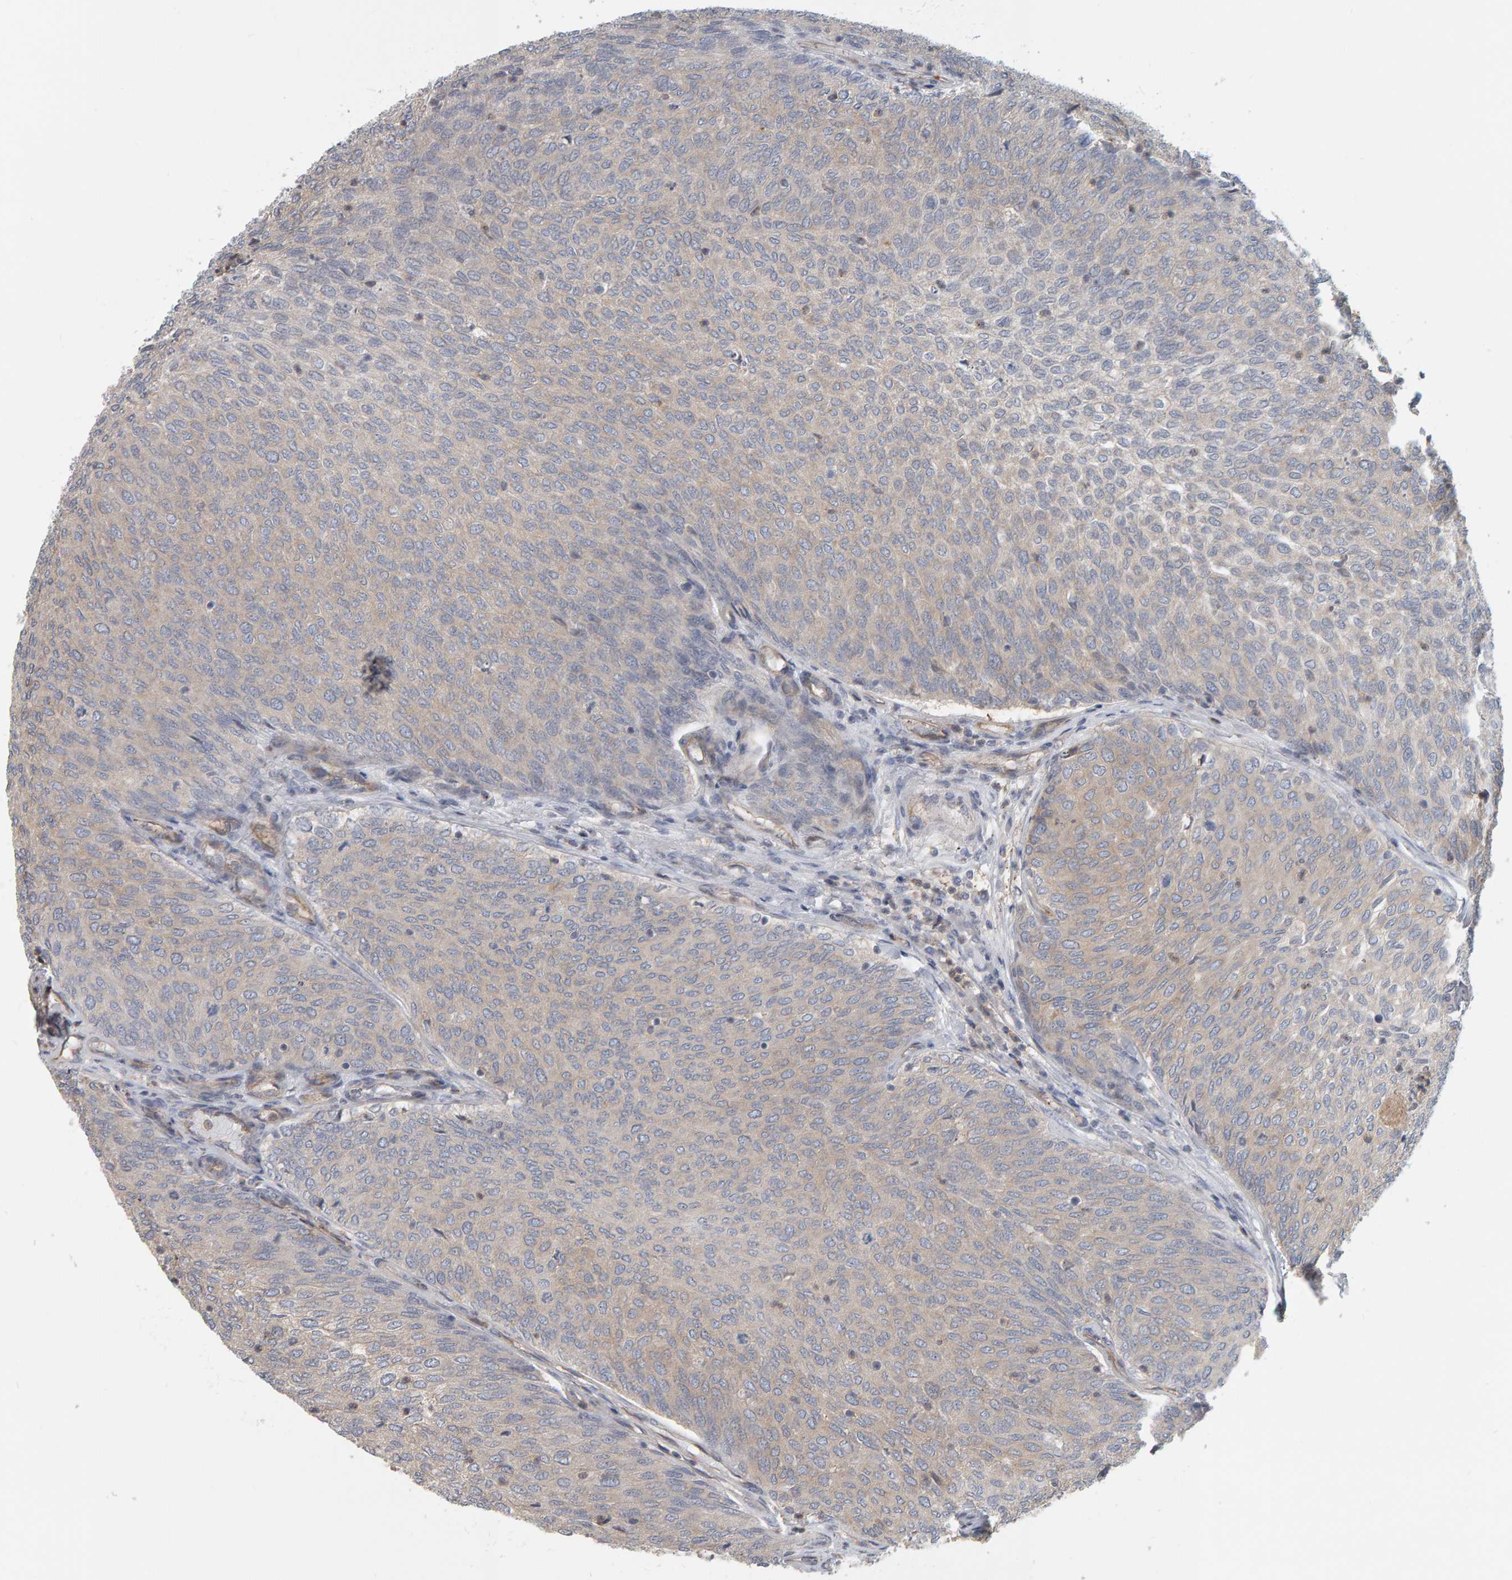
{"staining": {"intensity": "weak", "quantity": "25%-75%", "location": "cytoplasmic/membranous"}, "tissue": "urothelial cancer", "cell_type": "Tumor cells", "image_type": "cancer", "snomed": [{"axis": "morphology", "description": "Urothelial carcinoma, Low grade"}, {"axis": "topography", "description": "Urinary bladder"}], "caption": "Protein staining shows weak cytoplasmic/membranous positivity in approximately 25%-75% of tumor cells in low-grade urothelial carcinoma. (DAB (3,3'-diaminobenzidine) IHC with brightfield microscopy, high magnification).", "gene": "C9orf72", "patient": {"sex": "female", "age": 79}}